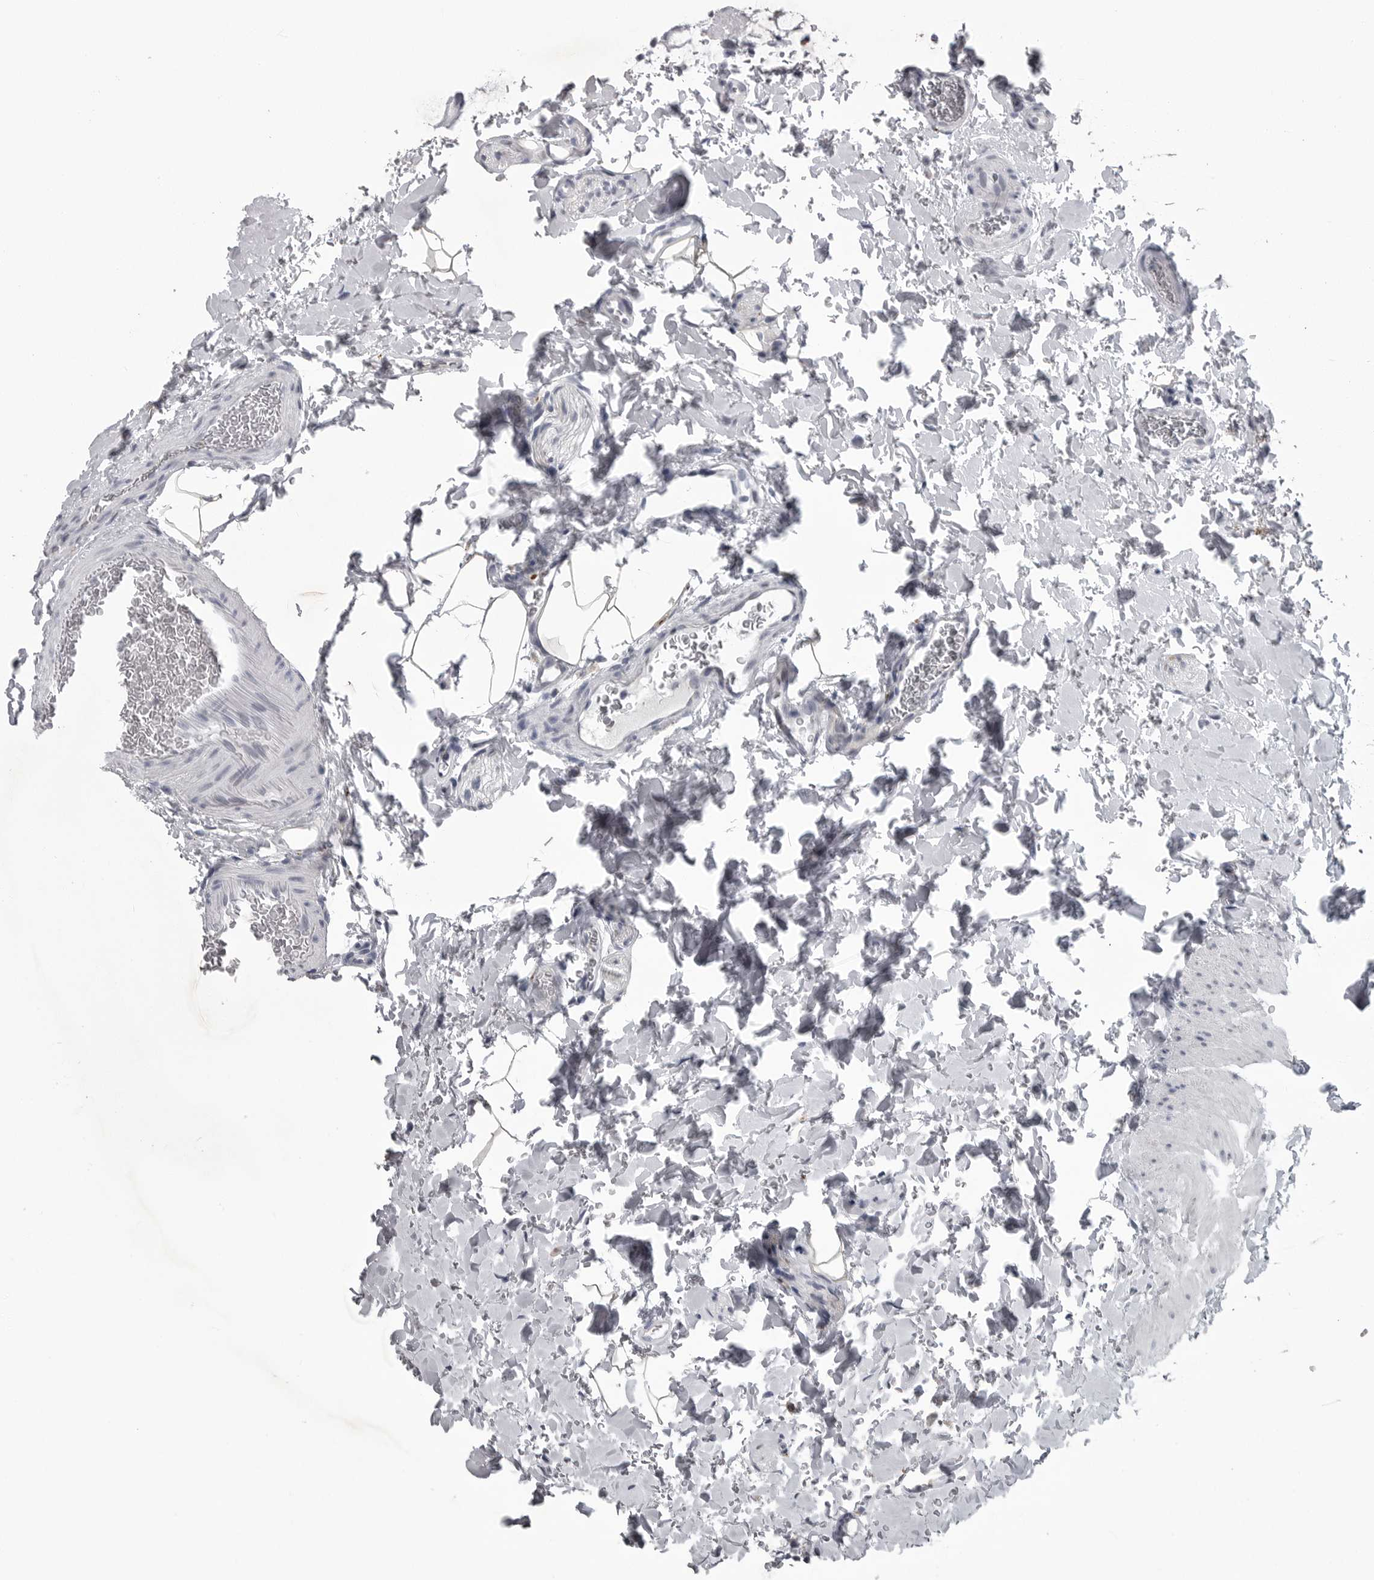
{"staining": {"intensity": "negative", "quantity": "none", "location": "none"}, "tissue": "colon", "cell_type": "Endothelial cells", "image_type": "normal", "snomed": [{"axis": "morphology", "description": "Normal tissue, NOS"}, {"axis": "topography", "description": "Colon"}], "caption": "IHC of normal human colon displays no positivity in endothelial cells. (Brightfield microscopy of DAB (3,3'-diaminobenzidine) IHC at high magnification).", "gene": "LYSMD1", "patient": {"sex": "female", "age": 62}}